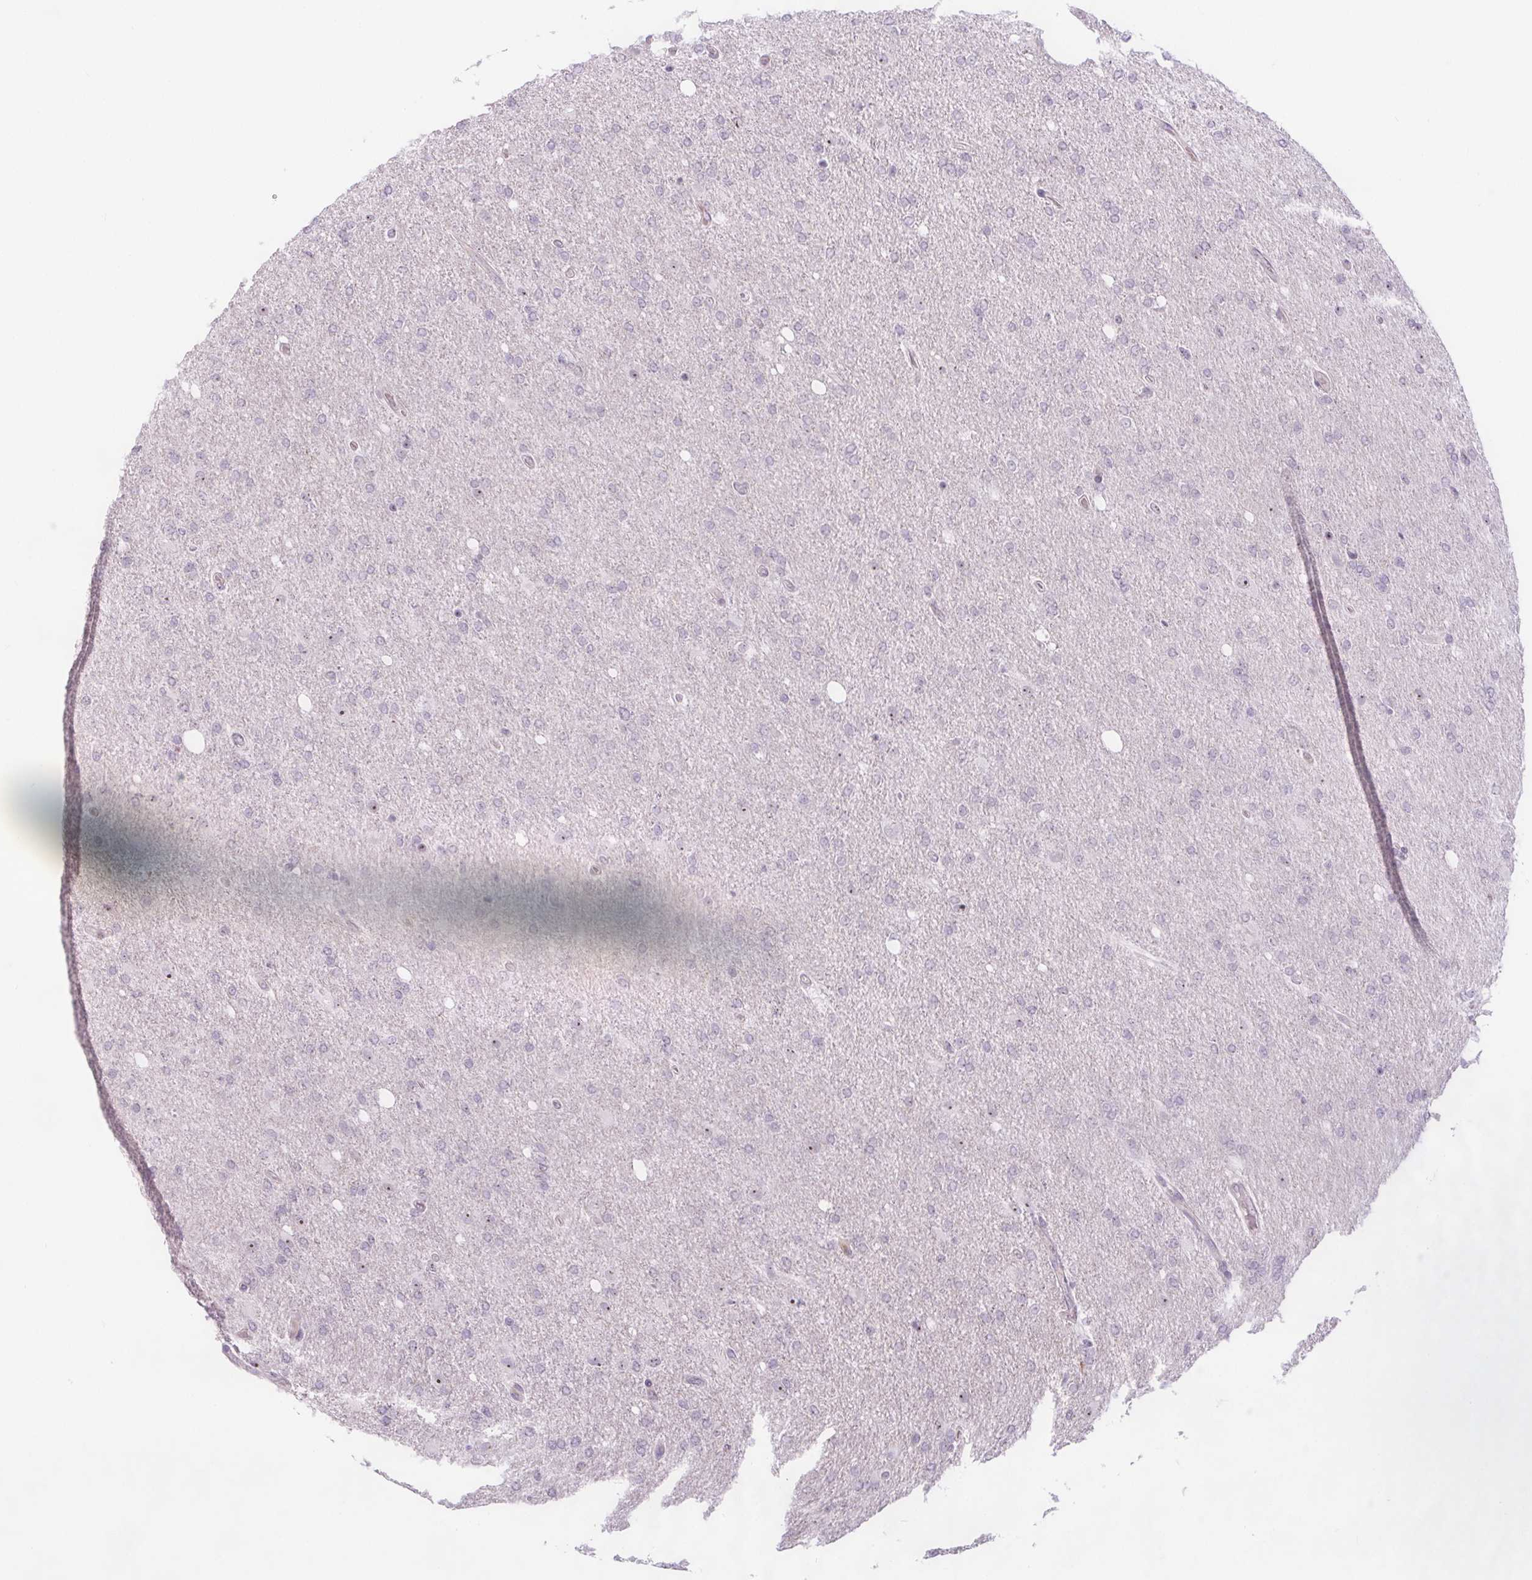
{"staining": {"intensity": "moderate", "quantity": "<25%", "location": "nuclear"}, "tissue": "glioma", "cell_type": "Tumor cells", "image_type": "cancer", "snomed": [{"axis": "morphology", "description": "Glioma, malignant, High grade"}, {"axis": "topography", "description": "Cerebral cortex"}], "caption": "High-power microscopy captured an immunohistochemistry (IHC) image of high-grade glioma (malignant), revealing moderate nuclear staining in about <25% of tumor cells.", "gene": "NOLC1", "patient": {"sex": "male", "age": 70}}